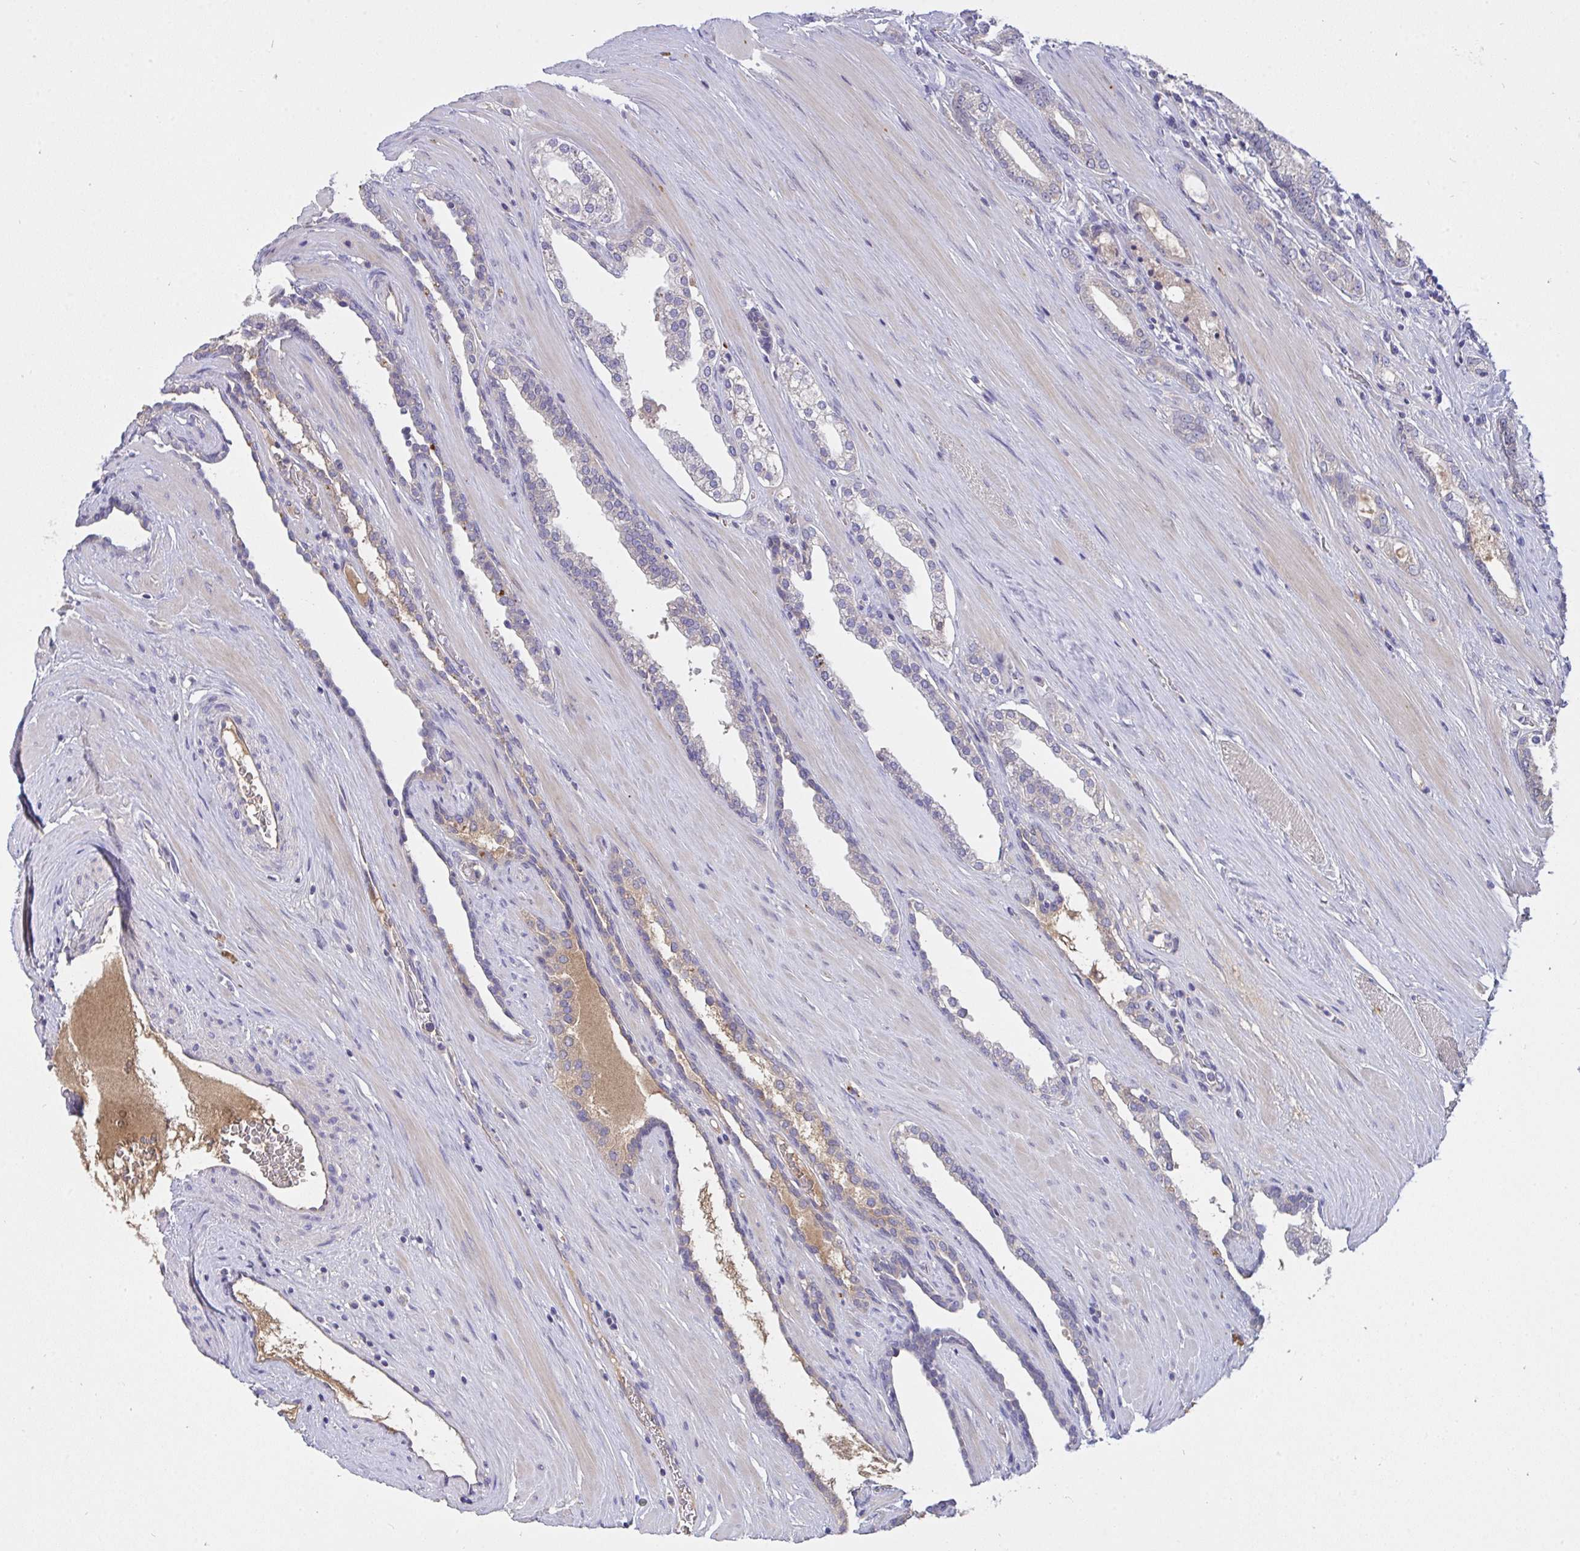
{"staining": {"intensity": "negative", "quantity": "none", "location": "none"}, "tissue": "prostate cancer", "cell_type": "Tumor cells", "image_type": "cancer", "snomed": [{"axis": "morphology", "description": "Adenocarcinoma, High grade"}, {"axis": "topography", "description": "Prostate"}], "caption": "The photomicrograph exhibits no staining of tumor cells in prostate adenocarcinoma (high-grade).", "gene": "ZNF581", "patient": {"sex": "male", "age": 58}}